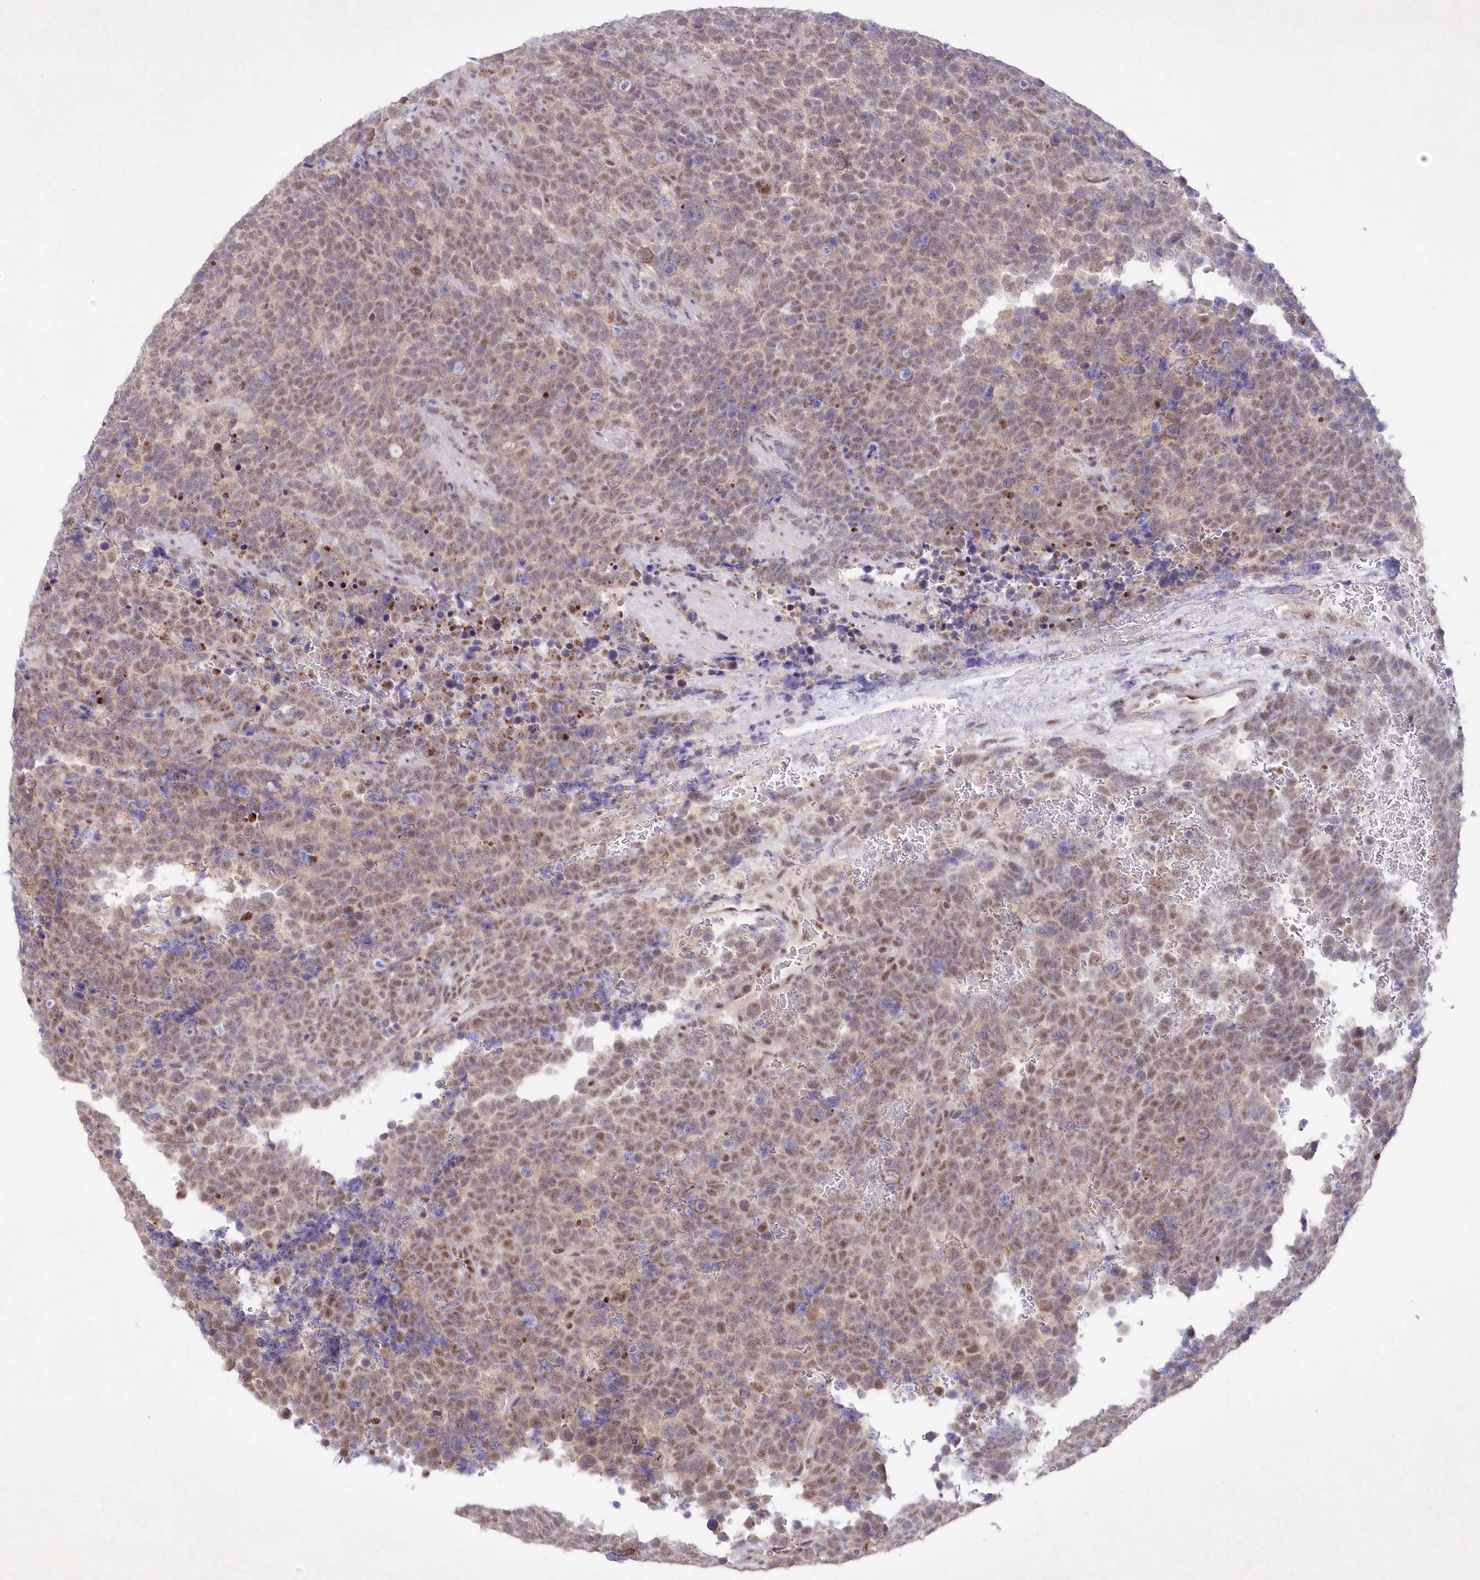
{"staining": {"intensity": "moderate", "quantity": ">75%", "location": "nuclear"}, "tissue": "urothelial cancer", "cell_type": "Tumor cells", "image_type": "cancer", "snomed": [{"axis": "morphology", "description": "Urothelial carcinoma, High grade"}, {"axis": "topography", "description": "Urinary bladder"}], "caption": "Immunohistochemistry of urothelial carcinoma (high-grade) demonstrates medium levels of moderate nuclear staining in about >75% of tumor cells. Ihc stains the protein in brown and the nuclei are stained blue.", "gene": "RBM27", "patient": {"sex": "female", "age": 82}}